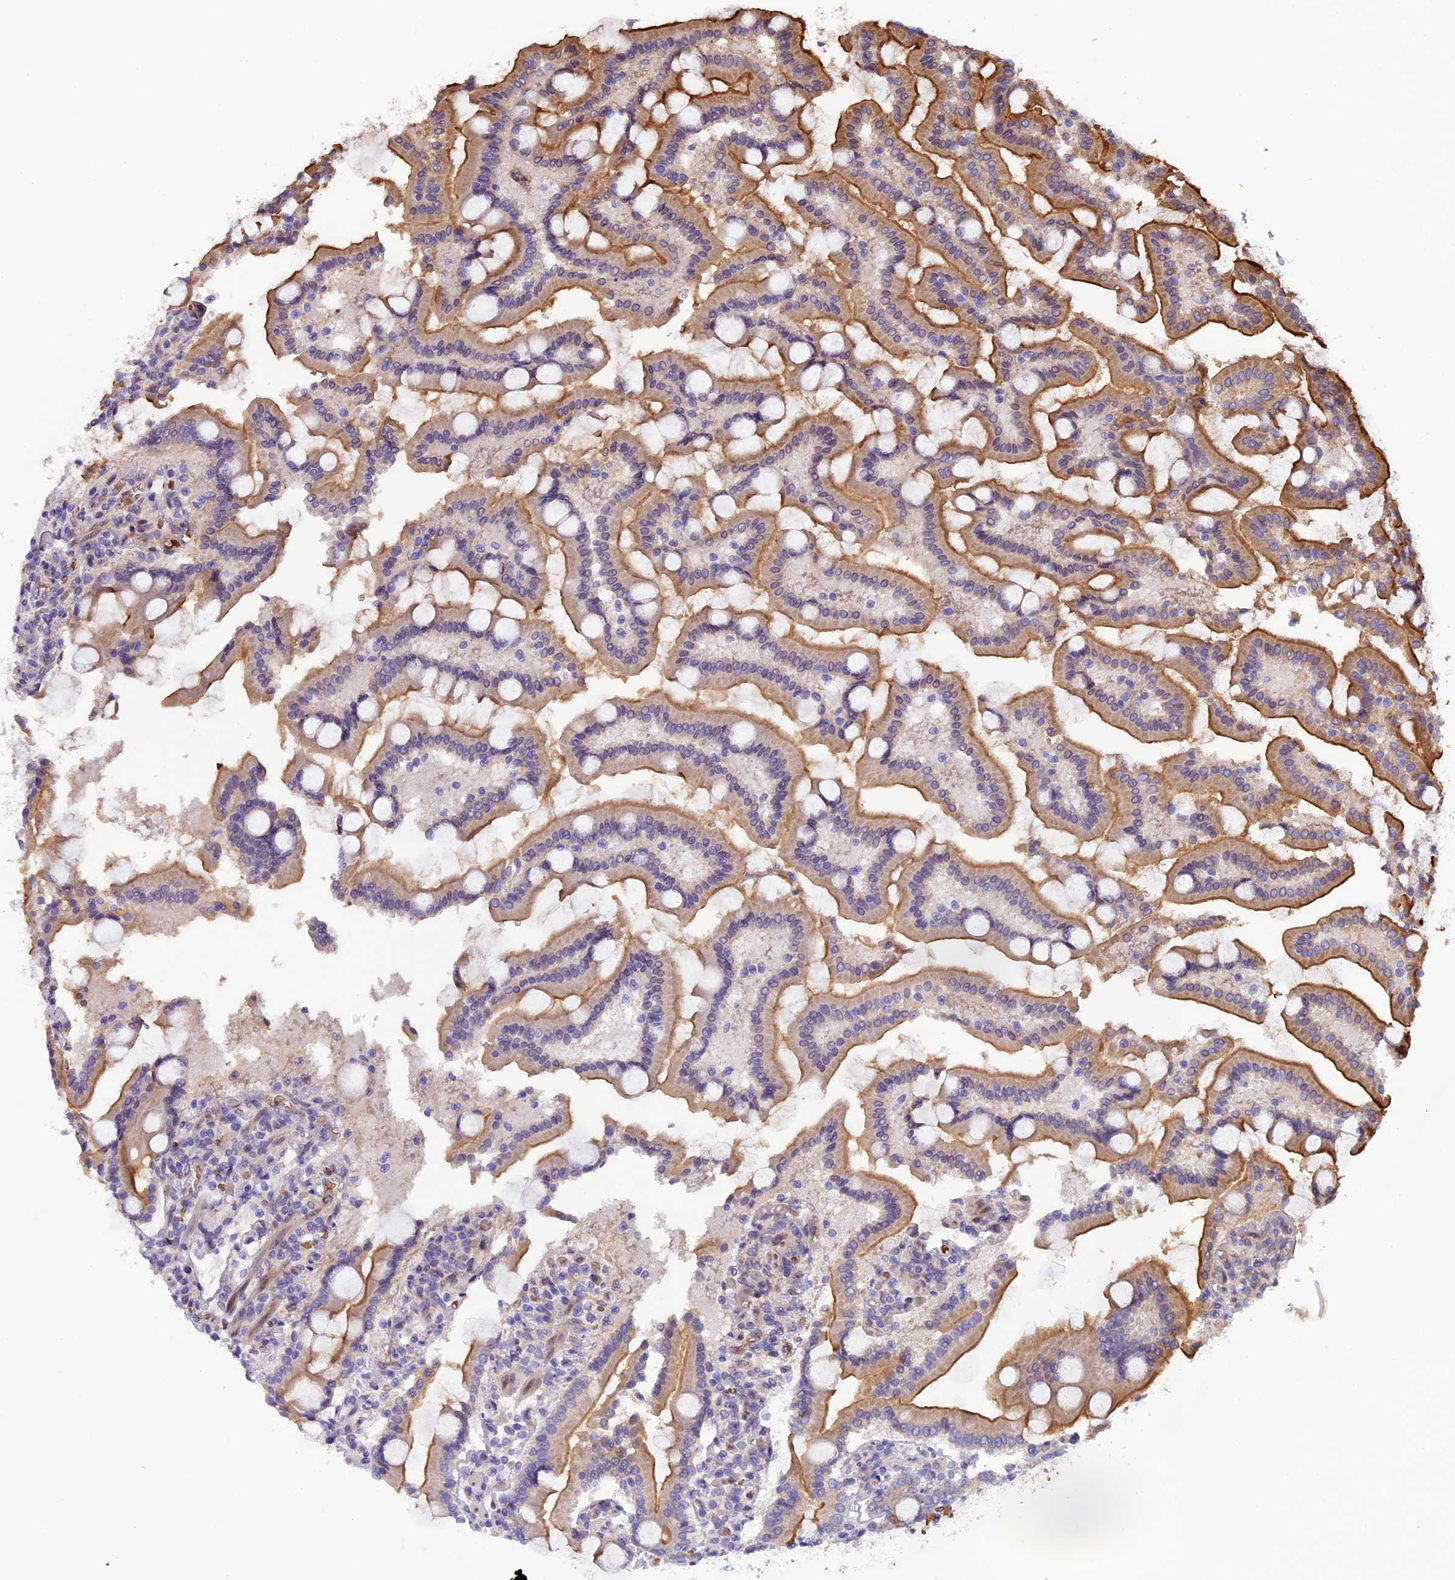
{"staining": {"intensity": "strong", "quantity": "25%-75%", "location": "cytoplasmic/membranous"}, "tissue": "duodenum", "cell_type": "Glandular cells", "image_type": "normal", "snomed": [{"axis": "morphology", "description": "Normal tissue, NOS"}, {"axis": "topography", "description": "Duodenum"}], "caption": "Duodenum stained with IHC displays strong cytoplasmic/membranous staining in approximately 25%-75% of glandular cells.", "gene": "CCDC9B", "patient": {"sex": "male", "age": 55}}